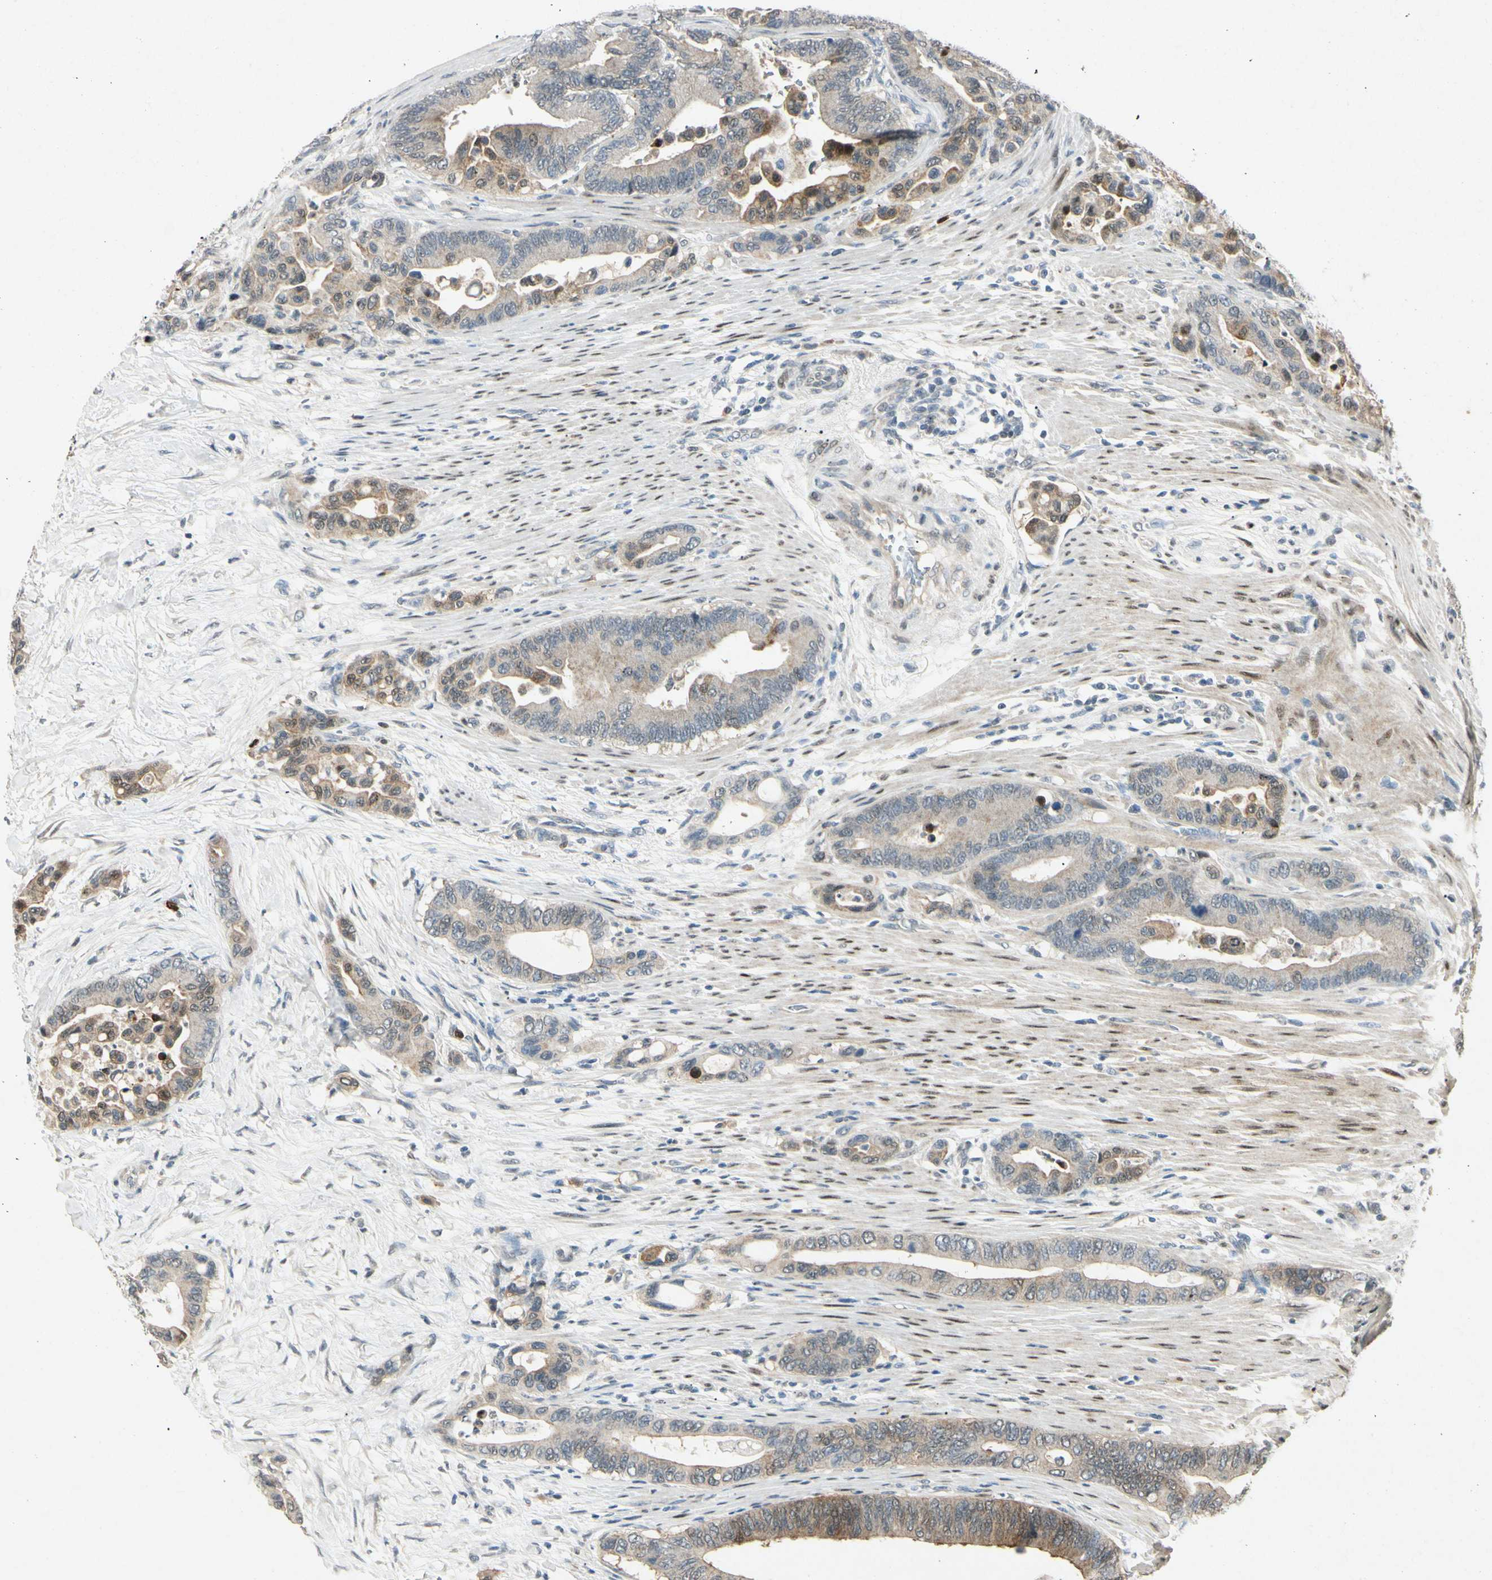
{"staining": {"intensity": "moderate", "quantity": ">75%", "location": "cytoplasmic/membranous"}, "tissue": "colorectal cancer", "cell_type": "Tumor cells", "image_type": "cancer", "snomed": [{"axis": "morphology", "description": "Normal tissue, NOS"}, {"axis": "morphology", "description": "Adenocarcinoma, NOS"}, {"axis": "topography", "description": "Colon"}], "caption": "High-magnification brightfield microscopy of adenocarcinoma (colorectal) stained with DAB (brown) and counterstained with hematoxylin (blue). tumor cells exhibit moderate cytoplasmic/membranous staining is appreciated in approximately>75% of cells.", "gene": "HSPA1B", "patient": {"sex": "male", "age": 82}}